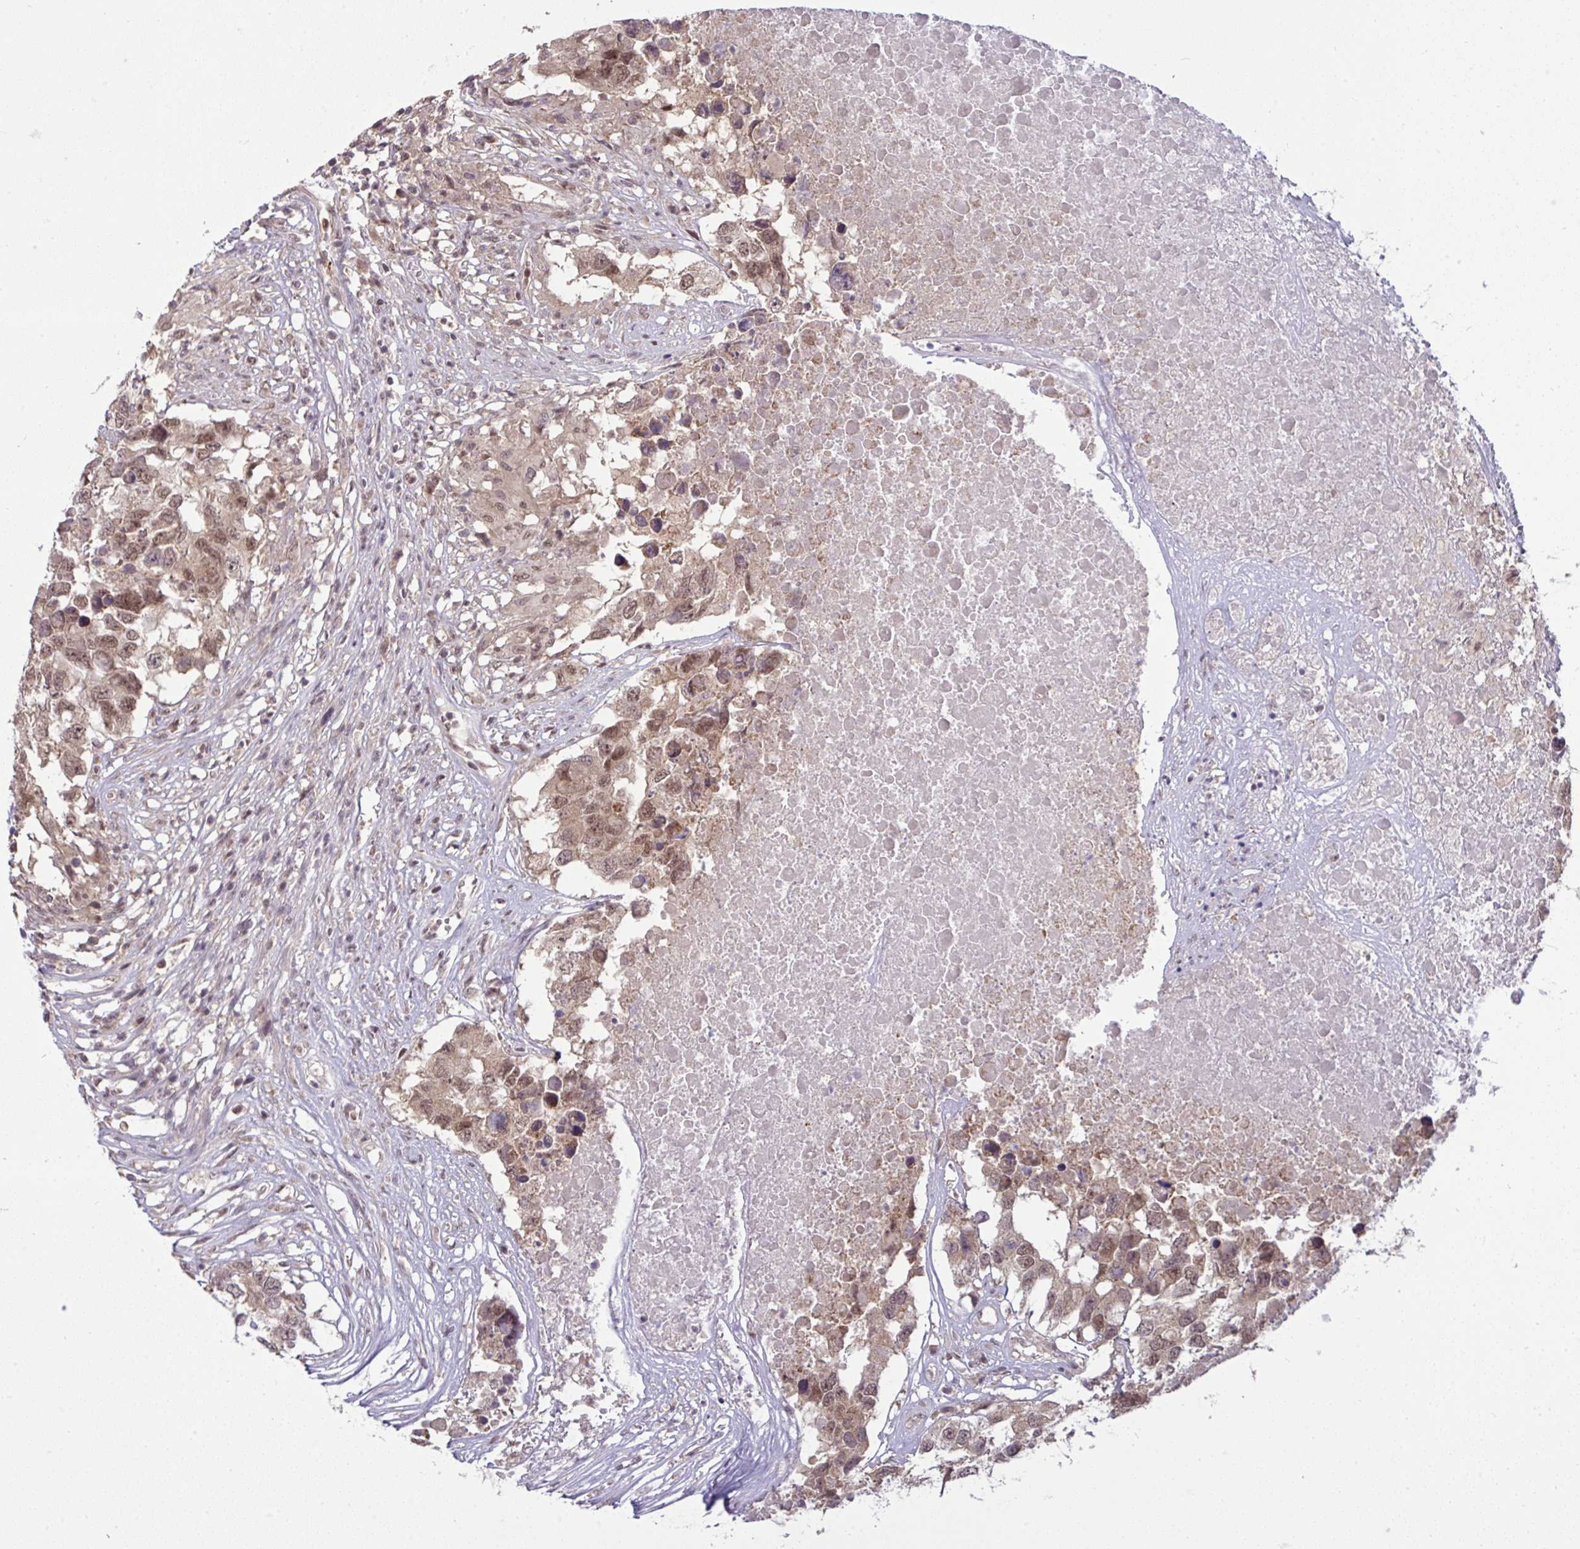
{"staining": {"intensity": "moderate", "quantity": ">75%", "location": "cytoplasmic/membranous,nuclear"}, "tissue": "testis cancer", "cell_type": "Tumor cells", "image_type": "cancer", "snomed": [{"axis": "morphology", "description": "Carcinoma, Embryonal, NOS"}, {"axis": "topography", "description": "Testis"}], "caption": "A brown stain shows moderate cytoplasmic/membranous and nuclear staining of a protein in embryonal carcinoma (testis) tumor cells.", "gene": "KLF2", "patient": {"sex": "male", "age": 83}}